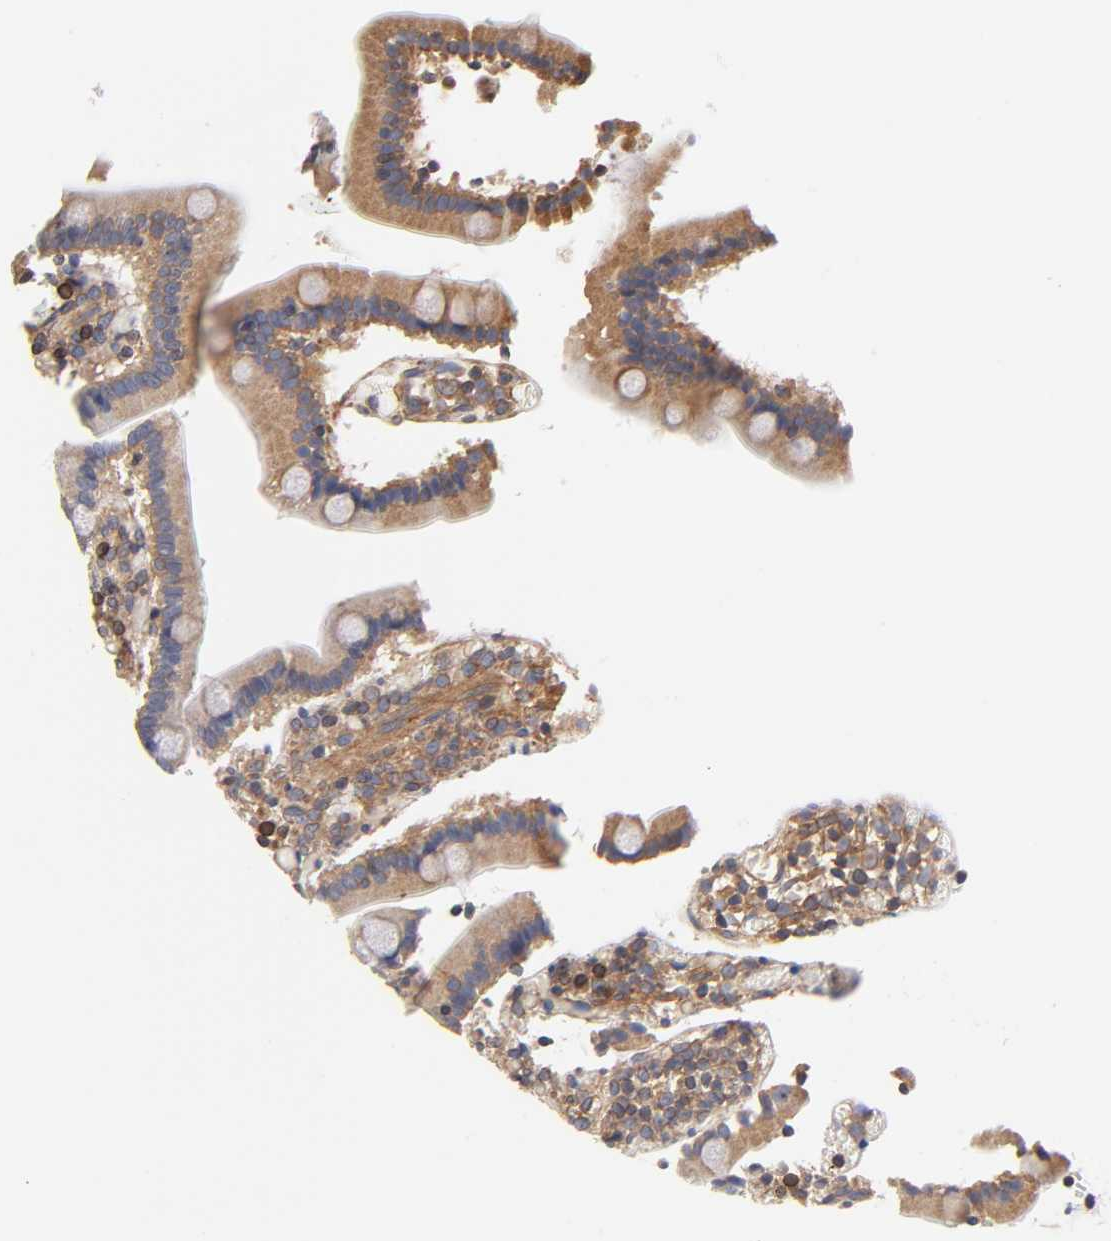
{"staining": {"intensity": "weak", "quantity": ">75%", "location": "cytoplasmic/membranous"}, "tissue": "duodenum", "cell_type": "Glandular cells", "image_type": "normal", "snomed": [{"axis": "morphology", "description": "Normal tissue, NOS"}, {"axis": "topography", "description": "Duodenum"}], "caption": "IHC histopathology image of normal duodenum: human duodenum stained using immunohistochemistry reveals low levels of weak protein expression localized specifically in the cytoplasmic/membranous of glandular cells, appearing as a cytoplasmic/membranous brown color.", "gene": "STRN3", "patient": {"sex": "female", "age": 53}}